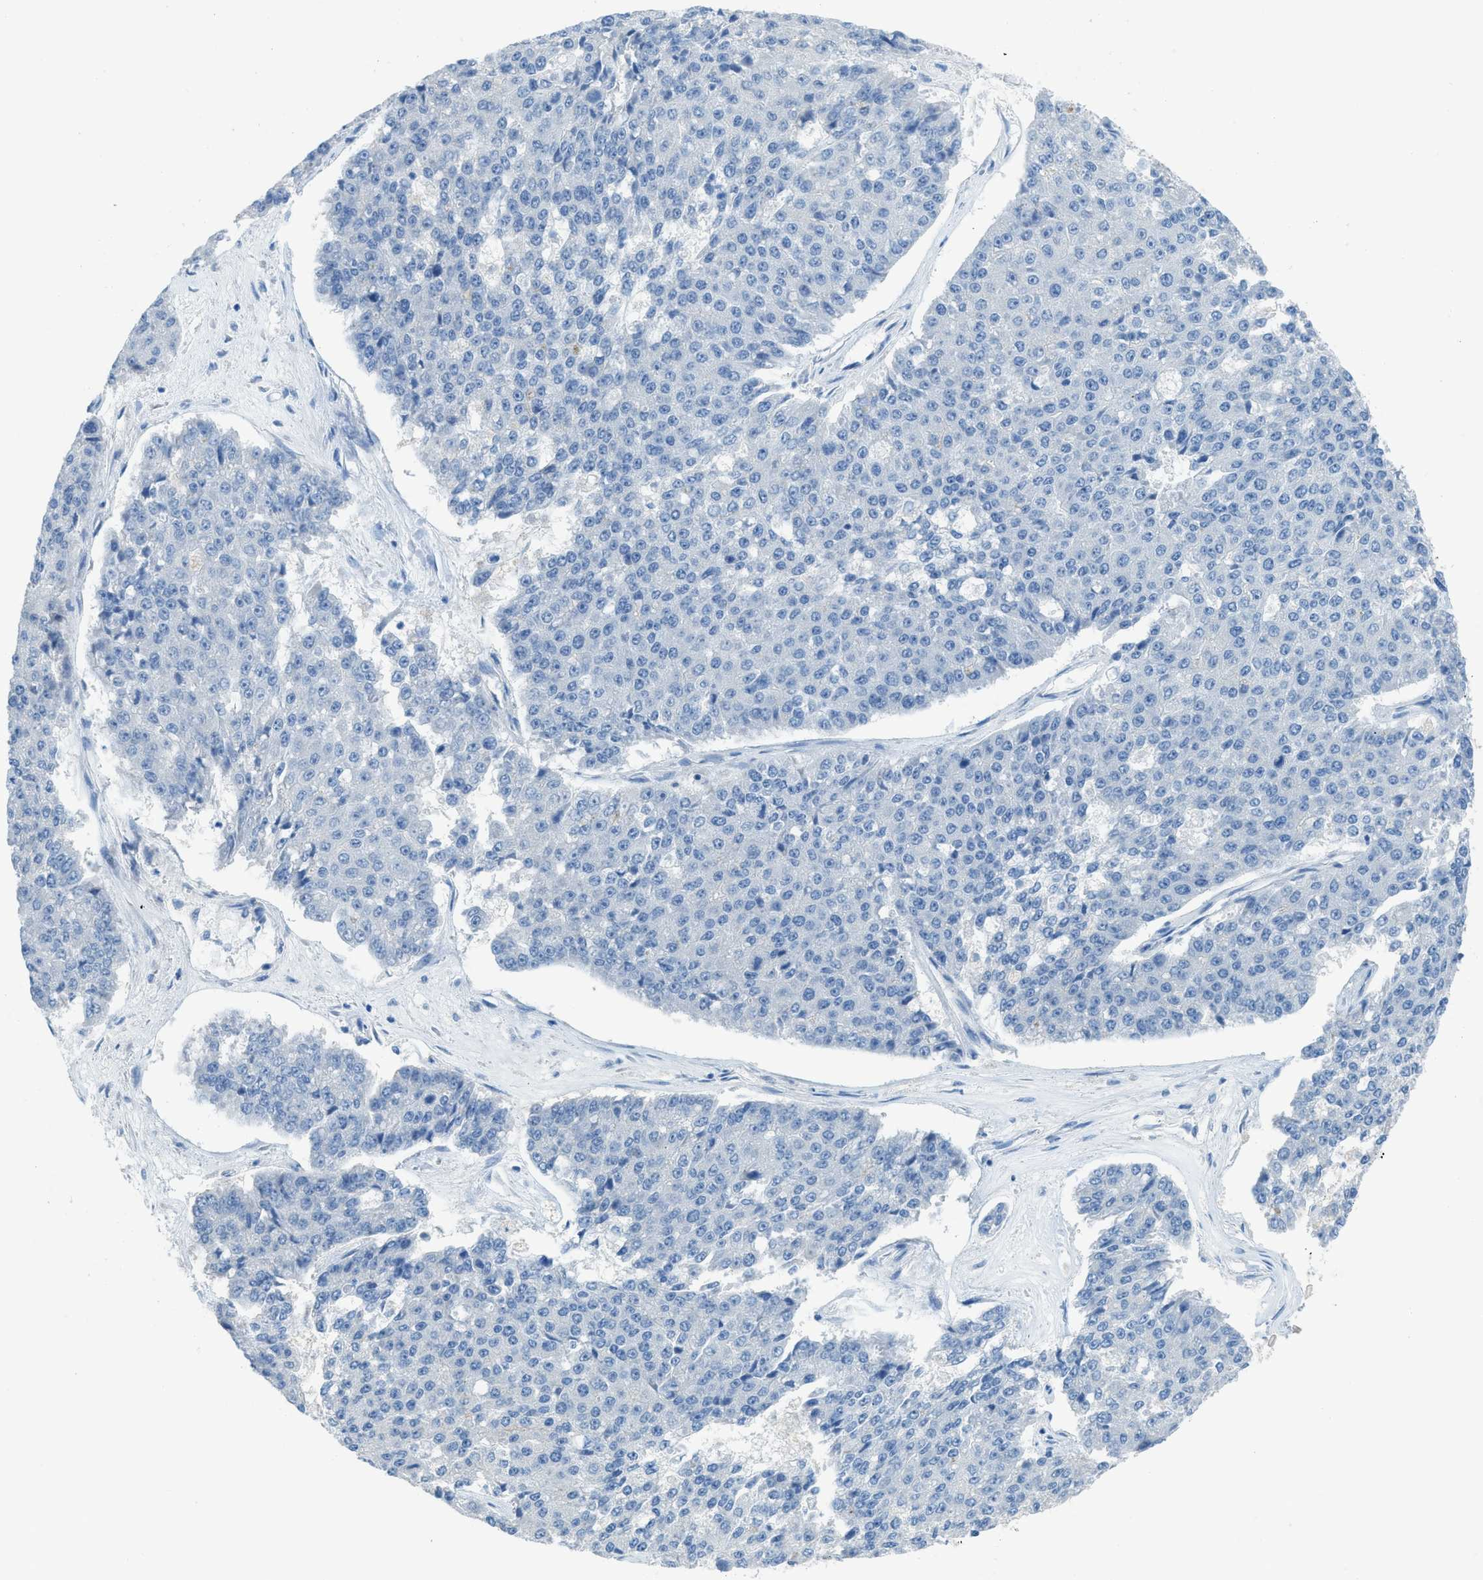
{"staining": {"intensity": "negative", "quantity": "none", "location": "none"}, "tissue": "pancreatic cancer", "cell_type": "Tumor cells", "image_type": "cancer", "snomed": [{"axis": "morphology", "description": "Adenocarcinoma, NOS"}, {"axis": "topography", "description": "Pancreas"}], "caption": "High power microscopy micrograph of an IHC photomicrograph of pancreatic adenocarcinoma, revealing no significant staining in tumor cells.", "gene": "ACAN", "patient": {"sex": "male", "age": 50}}